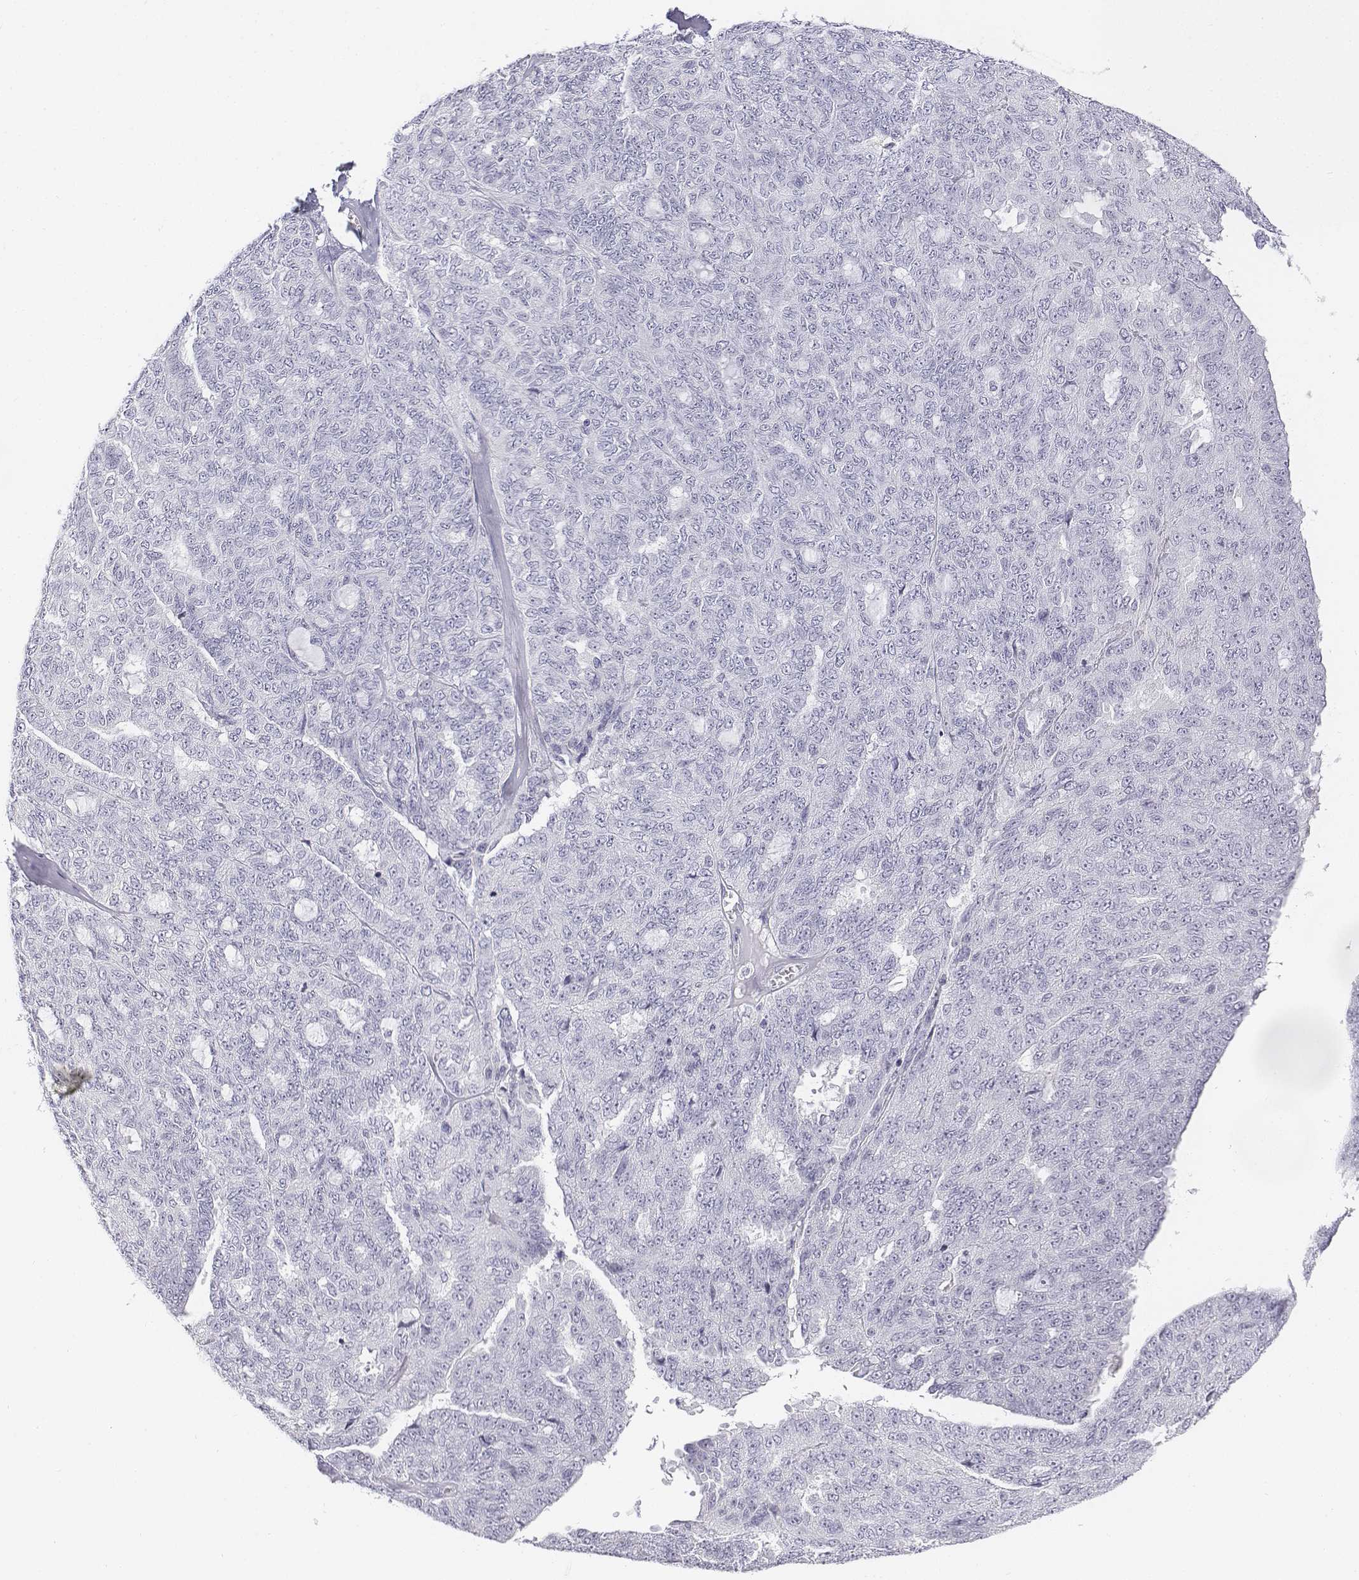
{"staining": {"intensity": "negative", "quantity": "none", "location": "none"}, "tissue": "ovarian cancer", "cell_type": "Tumor cells", "image_type": "cancer", "snomed": [{"axis": "morphology", "description": "Cystadenocarcinoma, serous, NOS"}, {"axis": "topography", "description": "Ovary"}], "caption": "Protein analysis of serous cystadenocarcinoma (ovarian) reveals no significant staining in tumor cells.", "gene": "CD3E", "patient": {"sex": "female", "age": 71}}